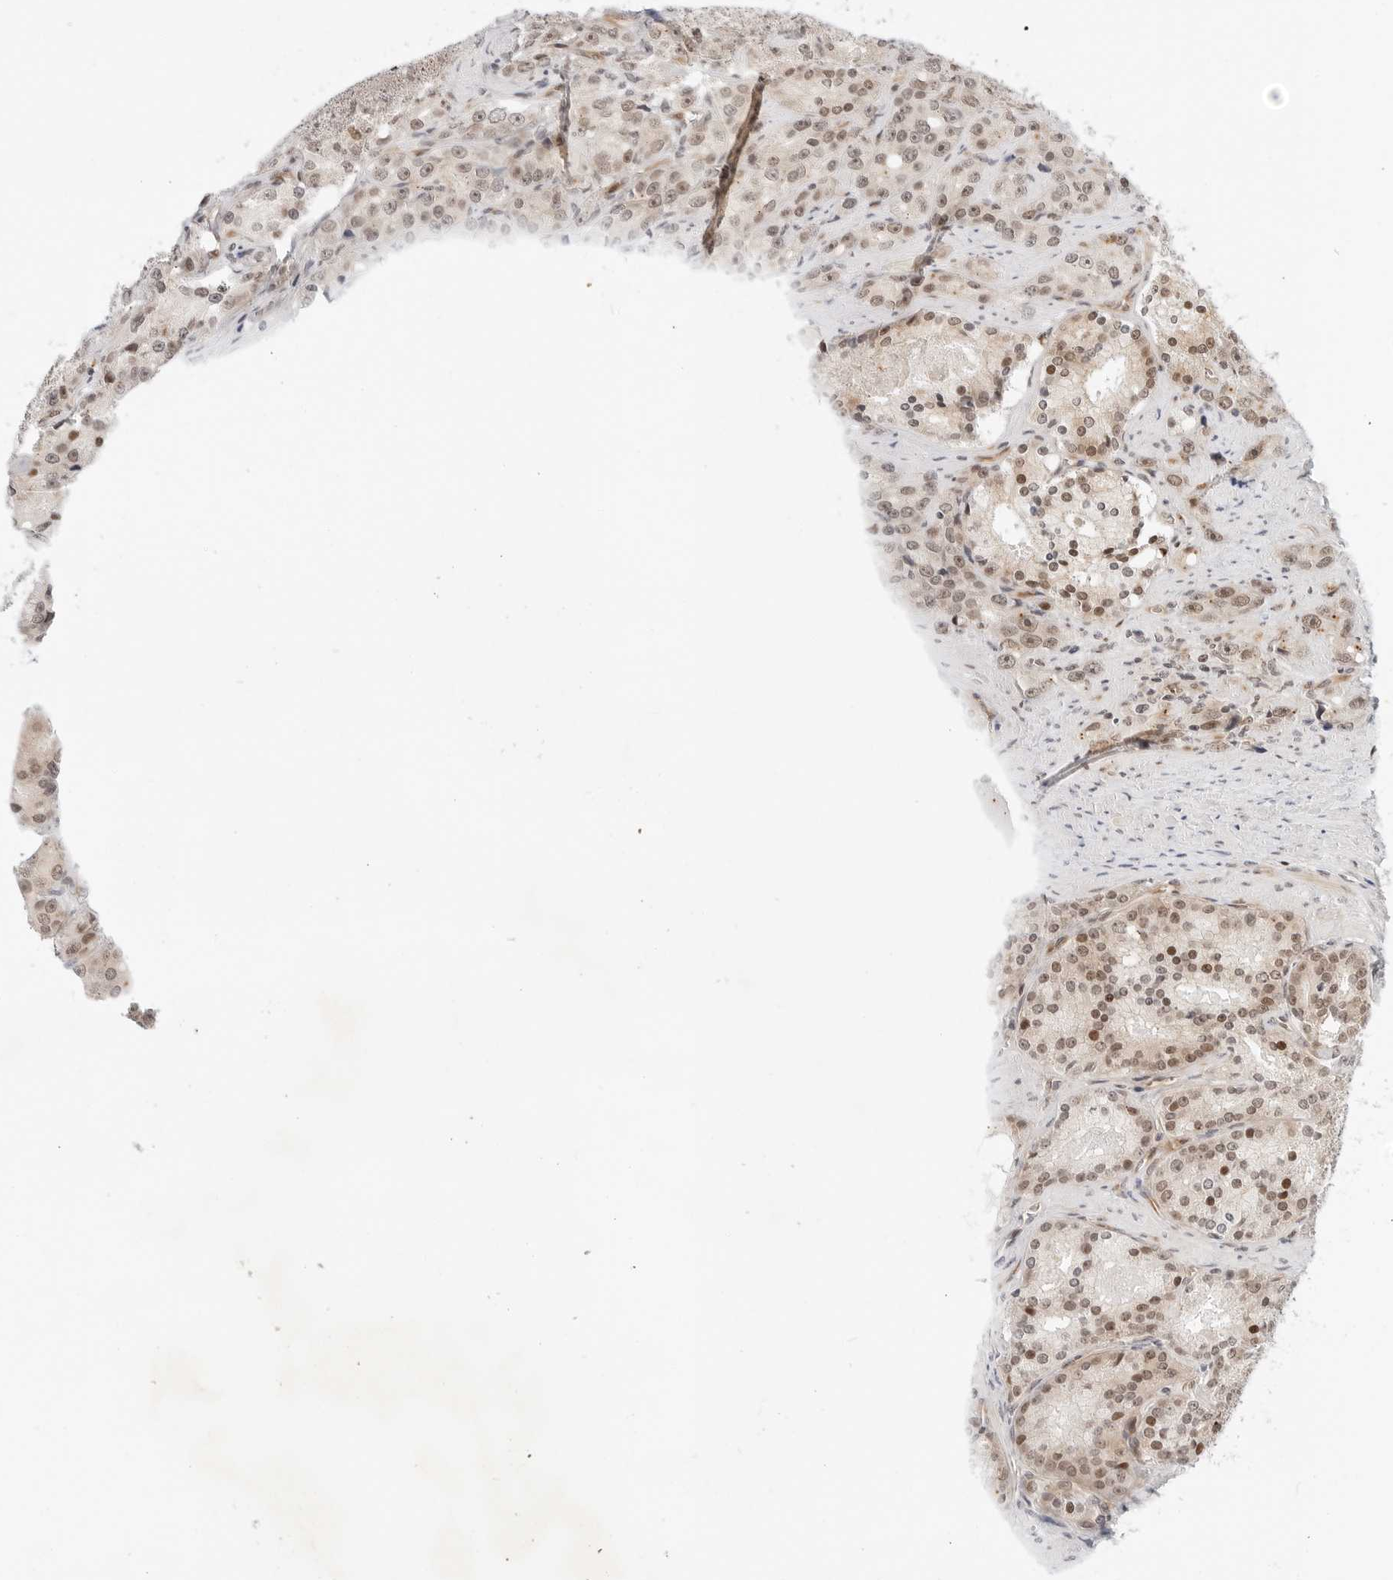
{"staining": {"intensity": "moderate", "quantity": ">75%", "location": "nuclear"}, "tissue": "prostate cancer", "cell_type": "Tumor cells", "image_type": "cancer", "snomed": [{"axis": "morphology", "description": "Adenocarcinoma, High grade"}, {"axis": "topography", "description": "Prostate"}], "caption": "Human prostate cancer stained for a protein (brown) exhibits moderate nuclear positive staining in approximately >75% of tumor cells.", "gene": "ZNF613", "patient": {"sex": "male", "age": 60}}